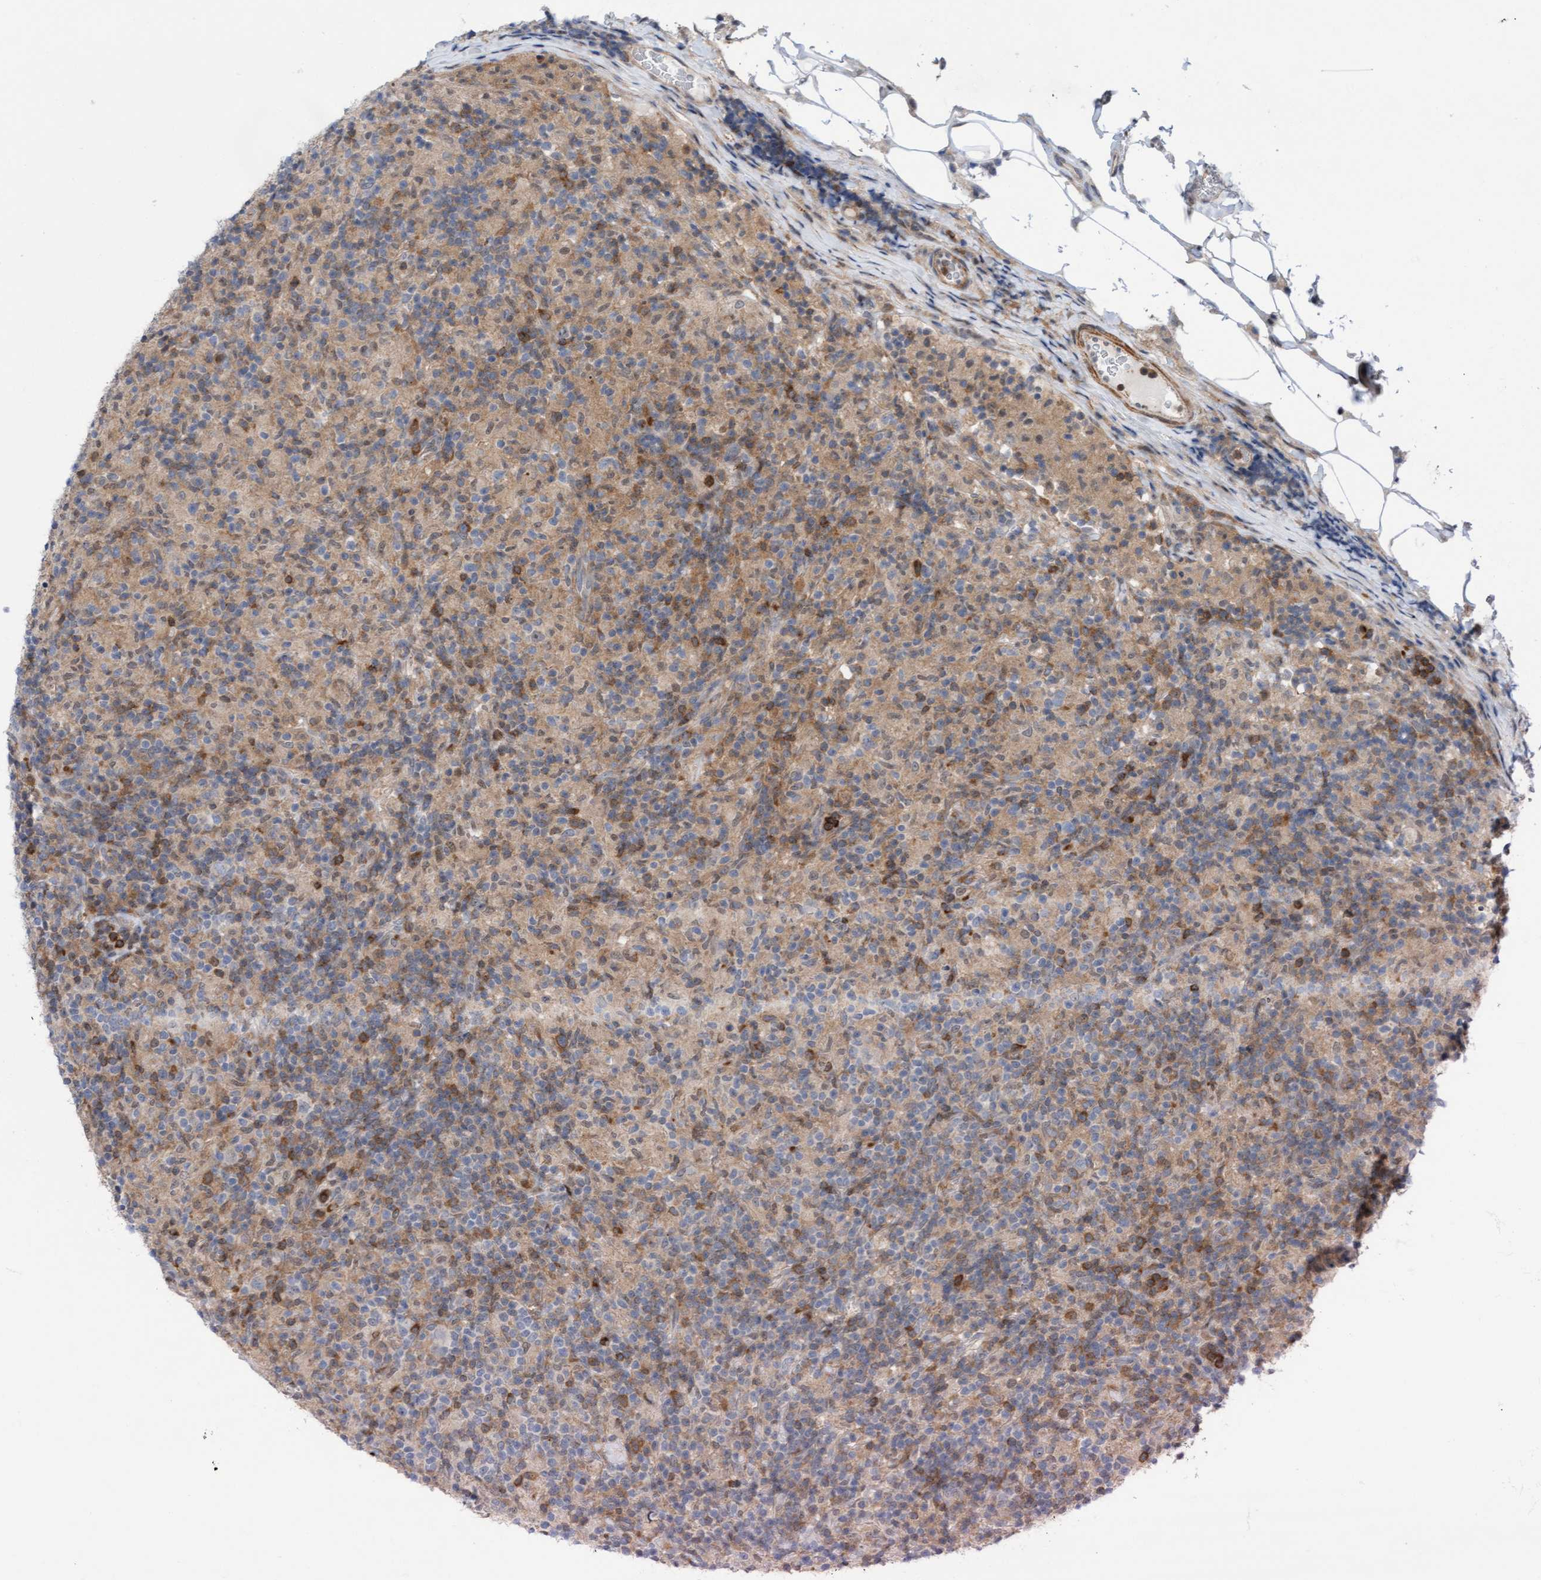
{"staining": {"intensity": "weak", "quantity": "<25%", "location": "cytoplasmic/membranous"}, "tissue": "lymphoma", "cell_type": "Tumor cells", "image_type": "cancer", "snomed": [{"axis": "morphology", "description": "Hodgkin's disease, NOS"}, {"axis": "topography", "description": "Lymph node"}], "caption": "Hodgkin's disease was stained to show a protein in brown. There is no significant expression in tumor cells.", "gene": "RAP1GAP2", "patient": {"sex": "male", "age": 70}}